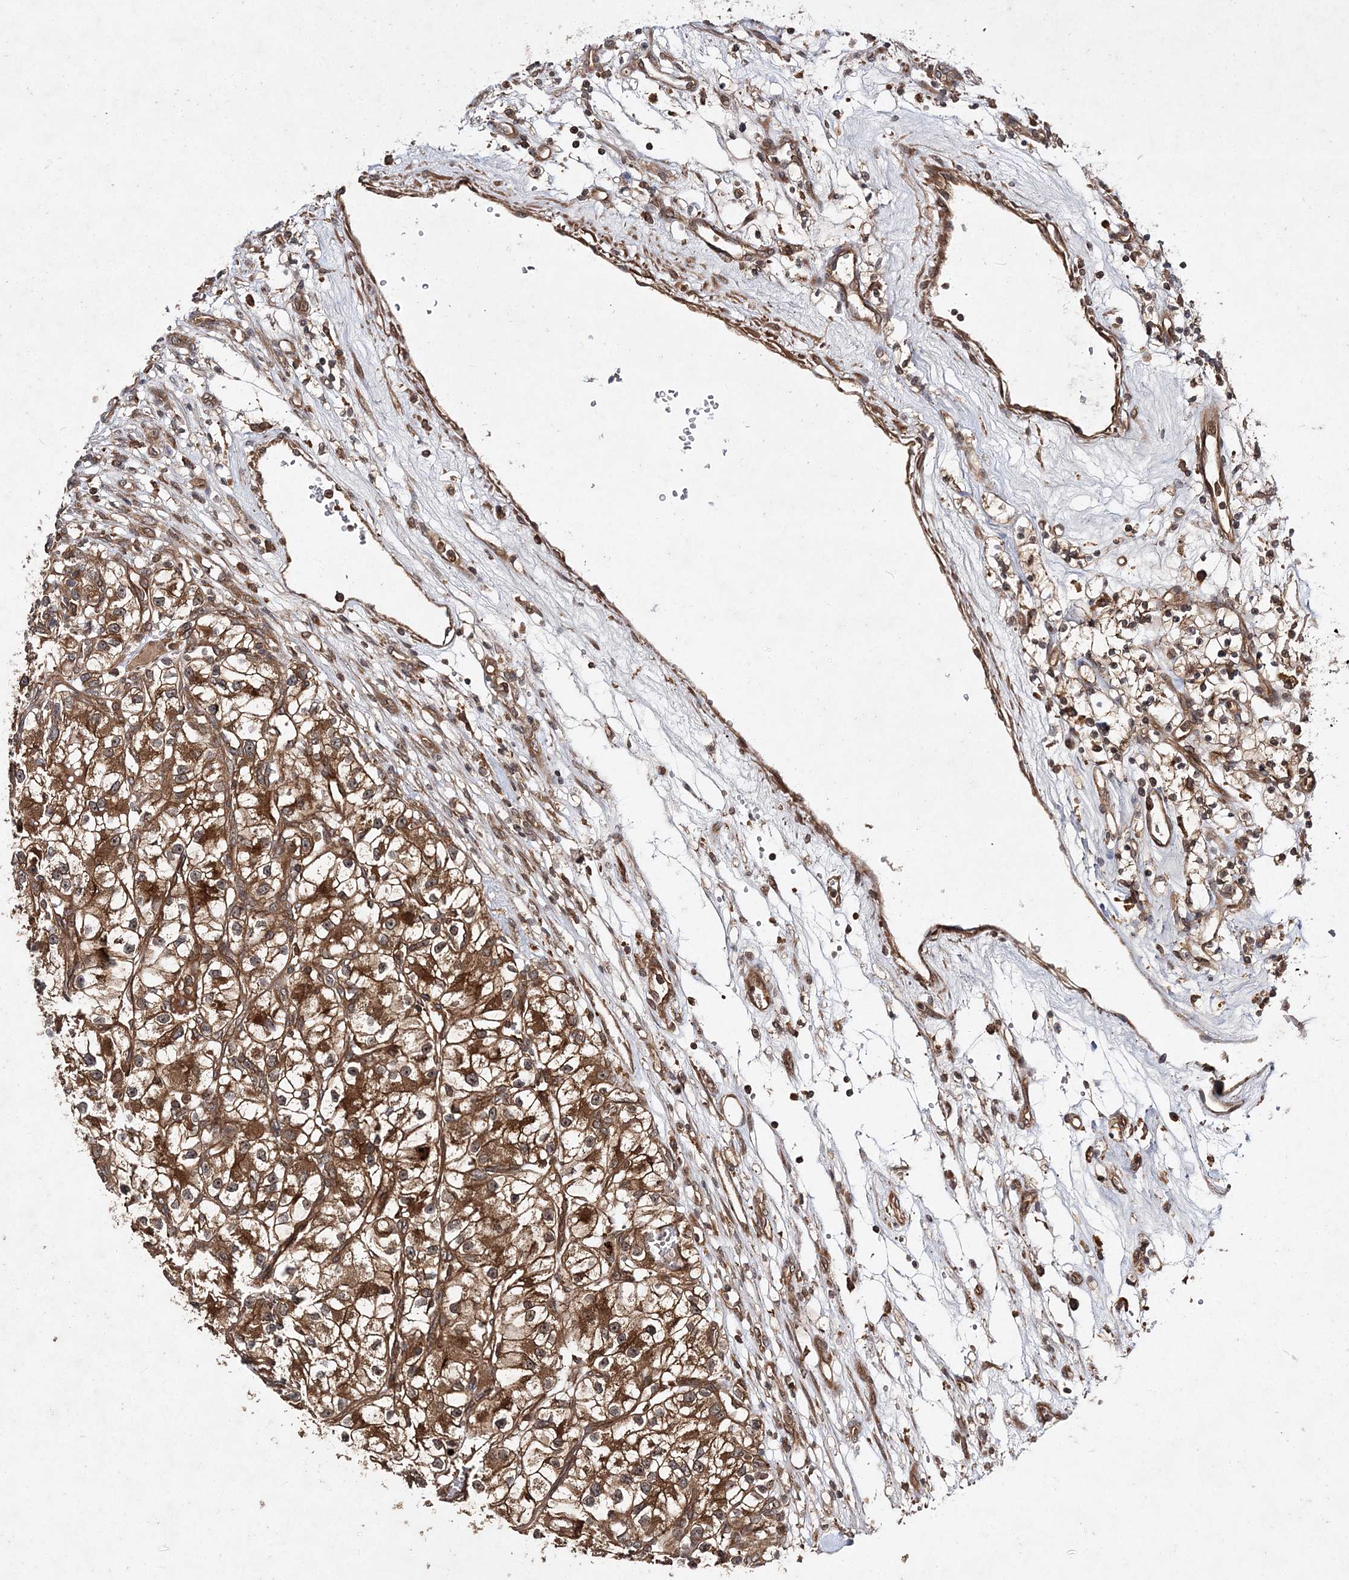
{"staining": {"intensity": "strong", "quantity": ">75%", "location": "cytoplasmic/membranous"}, "tissue": "renal cancer", "cell_type": "Tumor cells", "image_type": "cancer", "snomed": [{"axis": "morphology", "description": "Adenocarcinoma, NOS"}, {"axis": "topography", "description": "Kidney"}], "caption": "Immunohistochemical staining of human adenocarcinoma (renal) demonstrates high levels of strong cytoplasmic/membranous positivity in approximately >75% of tumor cells.", "gene": "TMEM9B", "patient": {"sex": "female", "age": 57}}